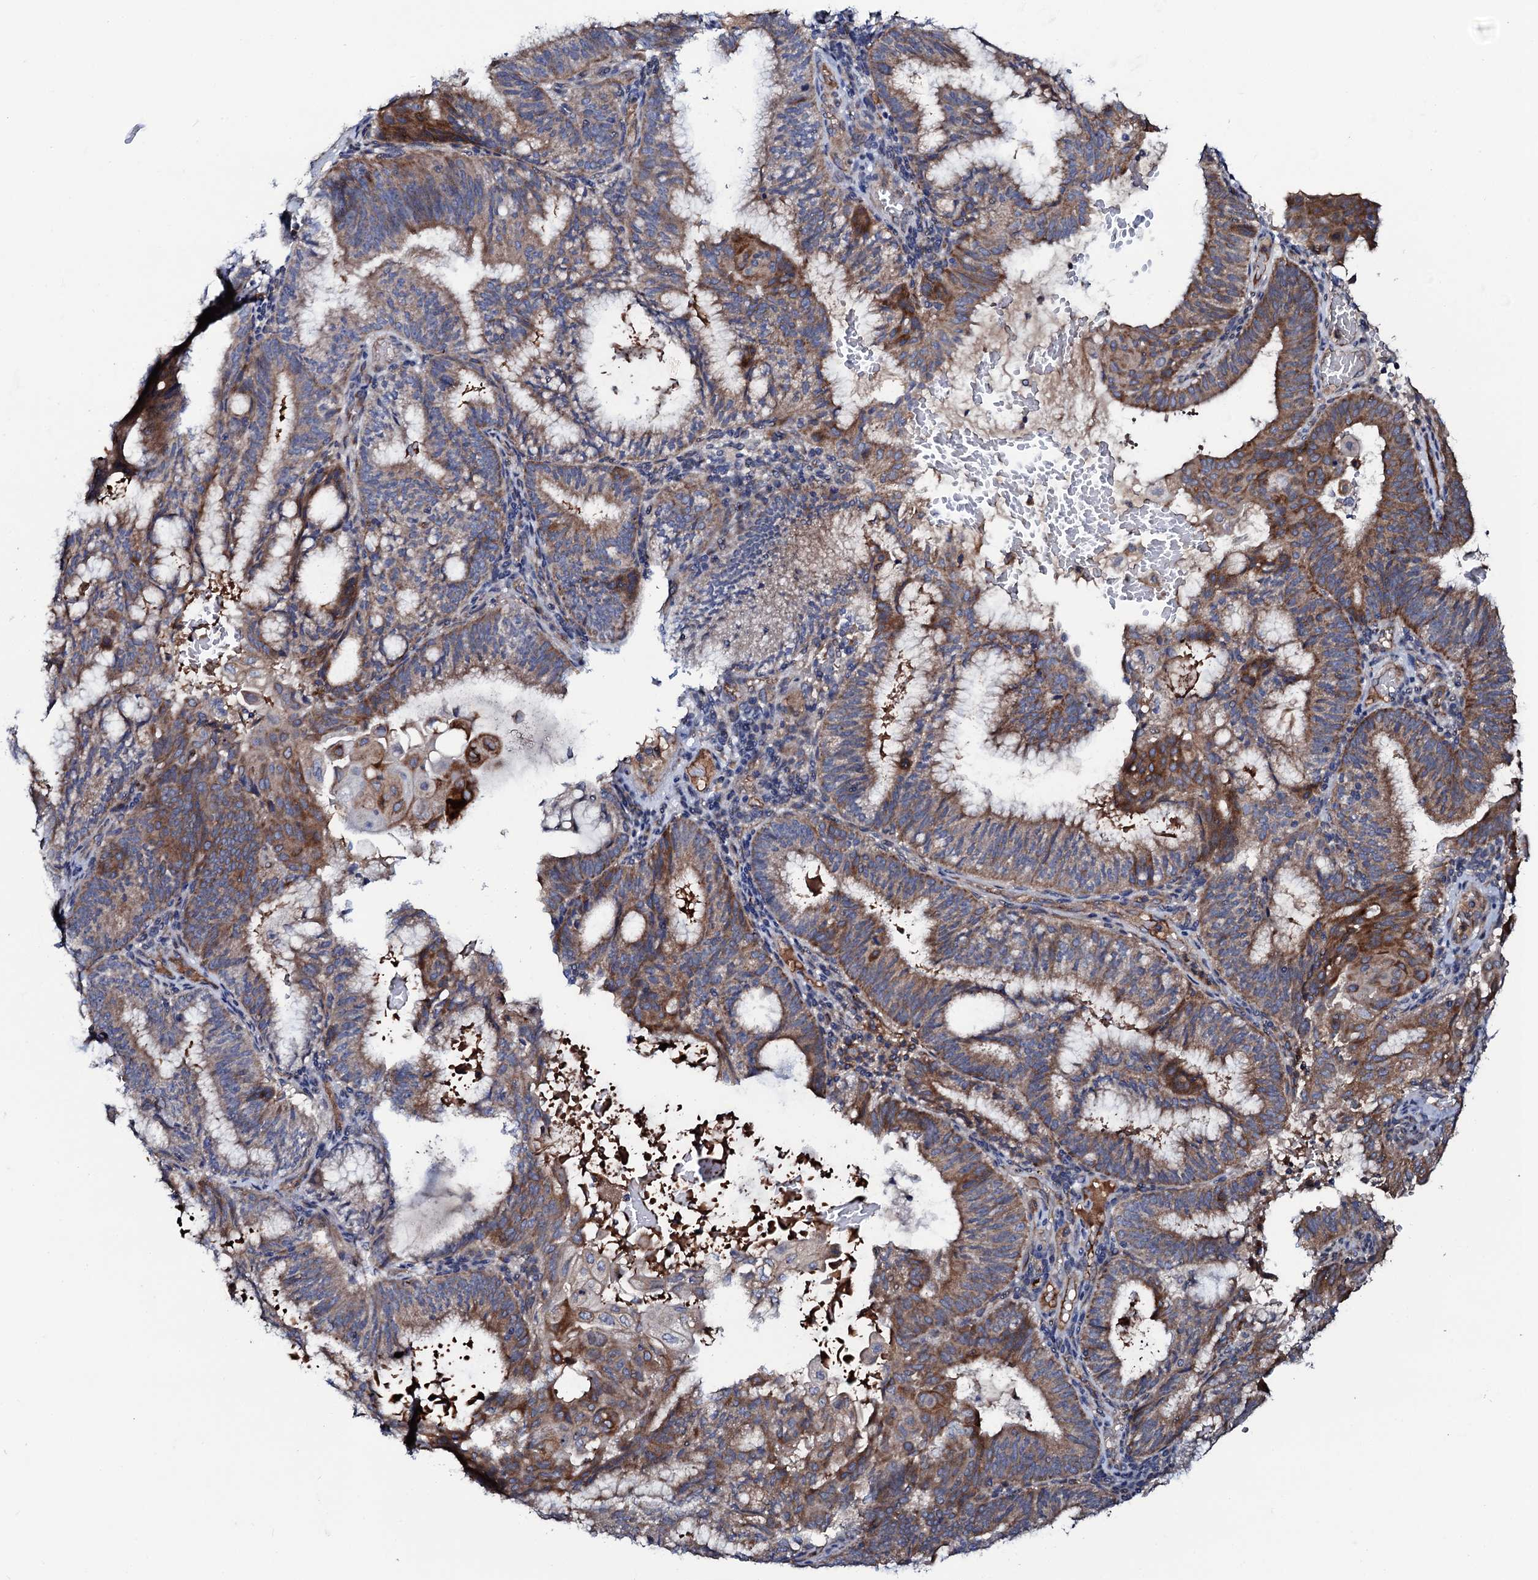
{"staining": {"intensity": "moderate", "quantity": "25%-75%", "location": "cytoplasmic/membranous"}, "tissue": "endometrial cancer", "cell_type": "Tumor cells", "image_type": "cancer", "snomed": [{"axis": "morphology", "description": "Adenocarcinoma, NOS"}, {"axis": "topography", "description": "Endometrium"}], "caption": "The histopathology image exhibits a brown stain indicating the presence of a protein in the cytoplasmic/membranous of tumor cells in adenocarcinoma (endometrial).", "gene": "PPP1R3D", "patient": {"sex": "female", "age": 49}}